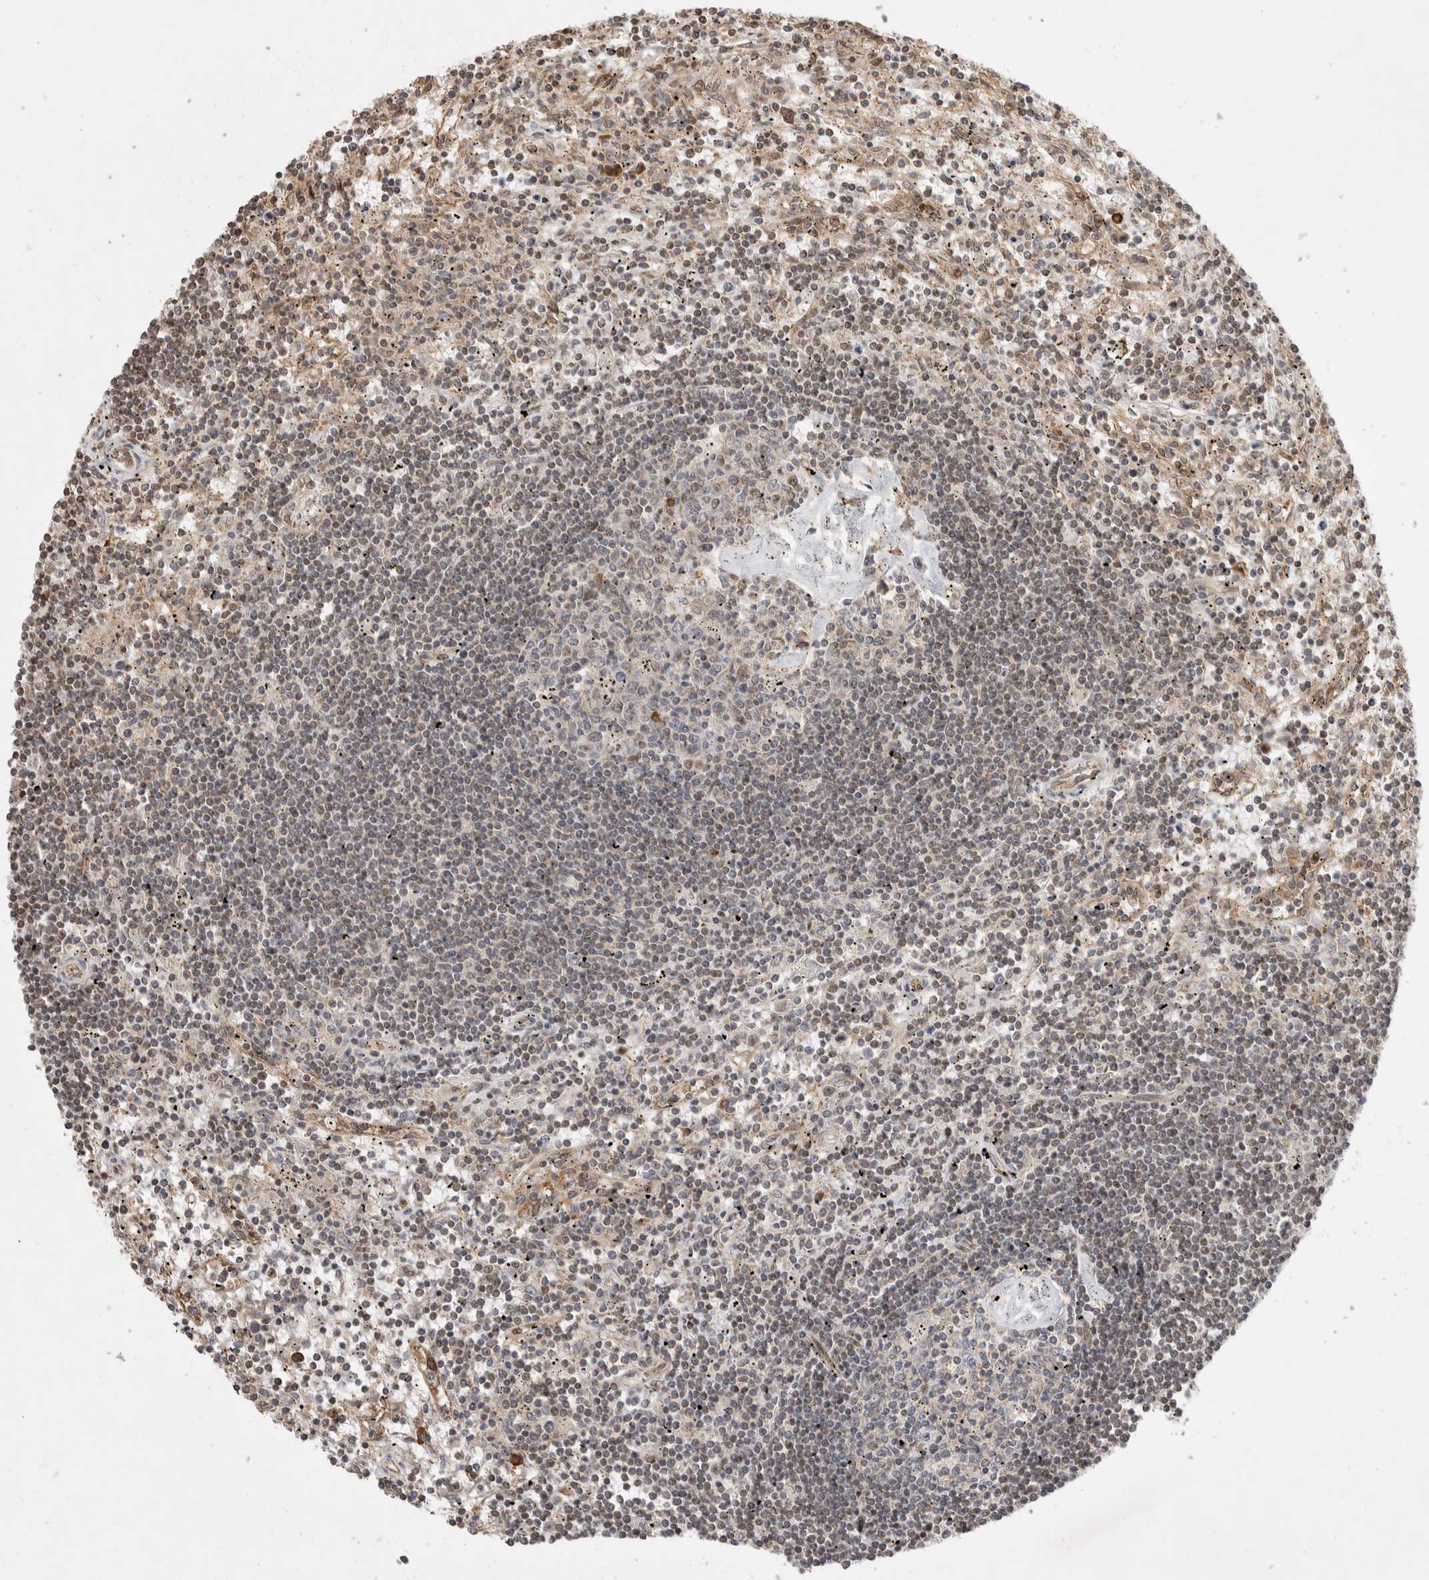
{"staining": {"intensity": "weak", "quantity": "25%-75%", "location": "nuclear"}, "tissue": "lymphoma", "cell_type": "Tumor cells", "image_type": "cancer", "snomed": [{"axis": "morphology", "description": "Malignant lymphoma, non-Hodgkin's type, Low grade"}, {"axis": "topography", "description": "Spleen"}], "caption": "Protein staining by immunohistochemistry (IHC) exhibits weak nuclear staining in about 25%-75% of tumor cells in lymphoma. (DAB = brown stain, brightfield microscopy at high magnification).", "gene": "TOR1B", "patient": {"sex": "male", "age": 76}}